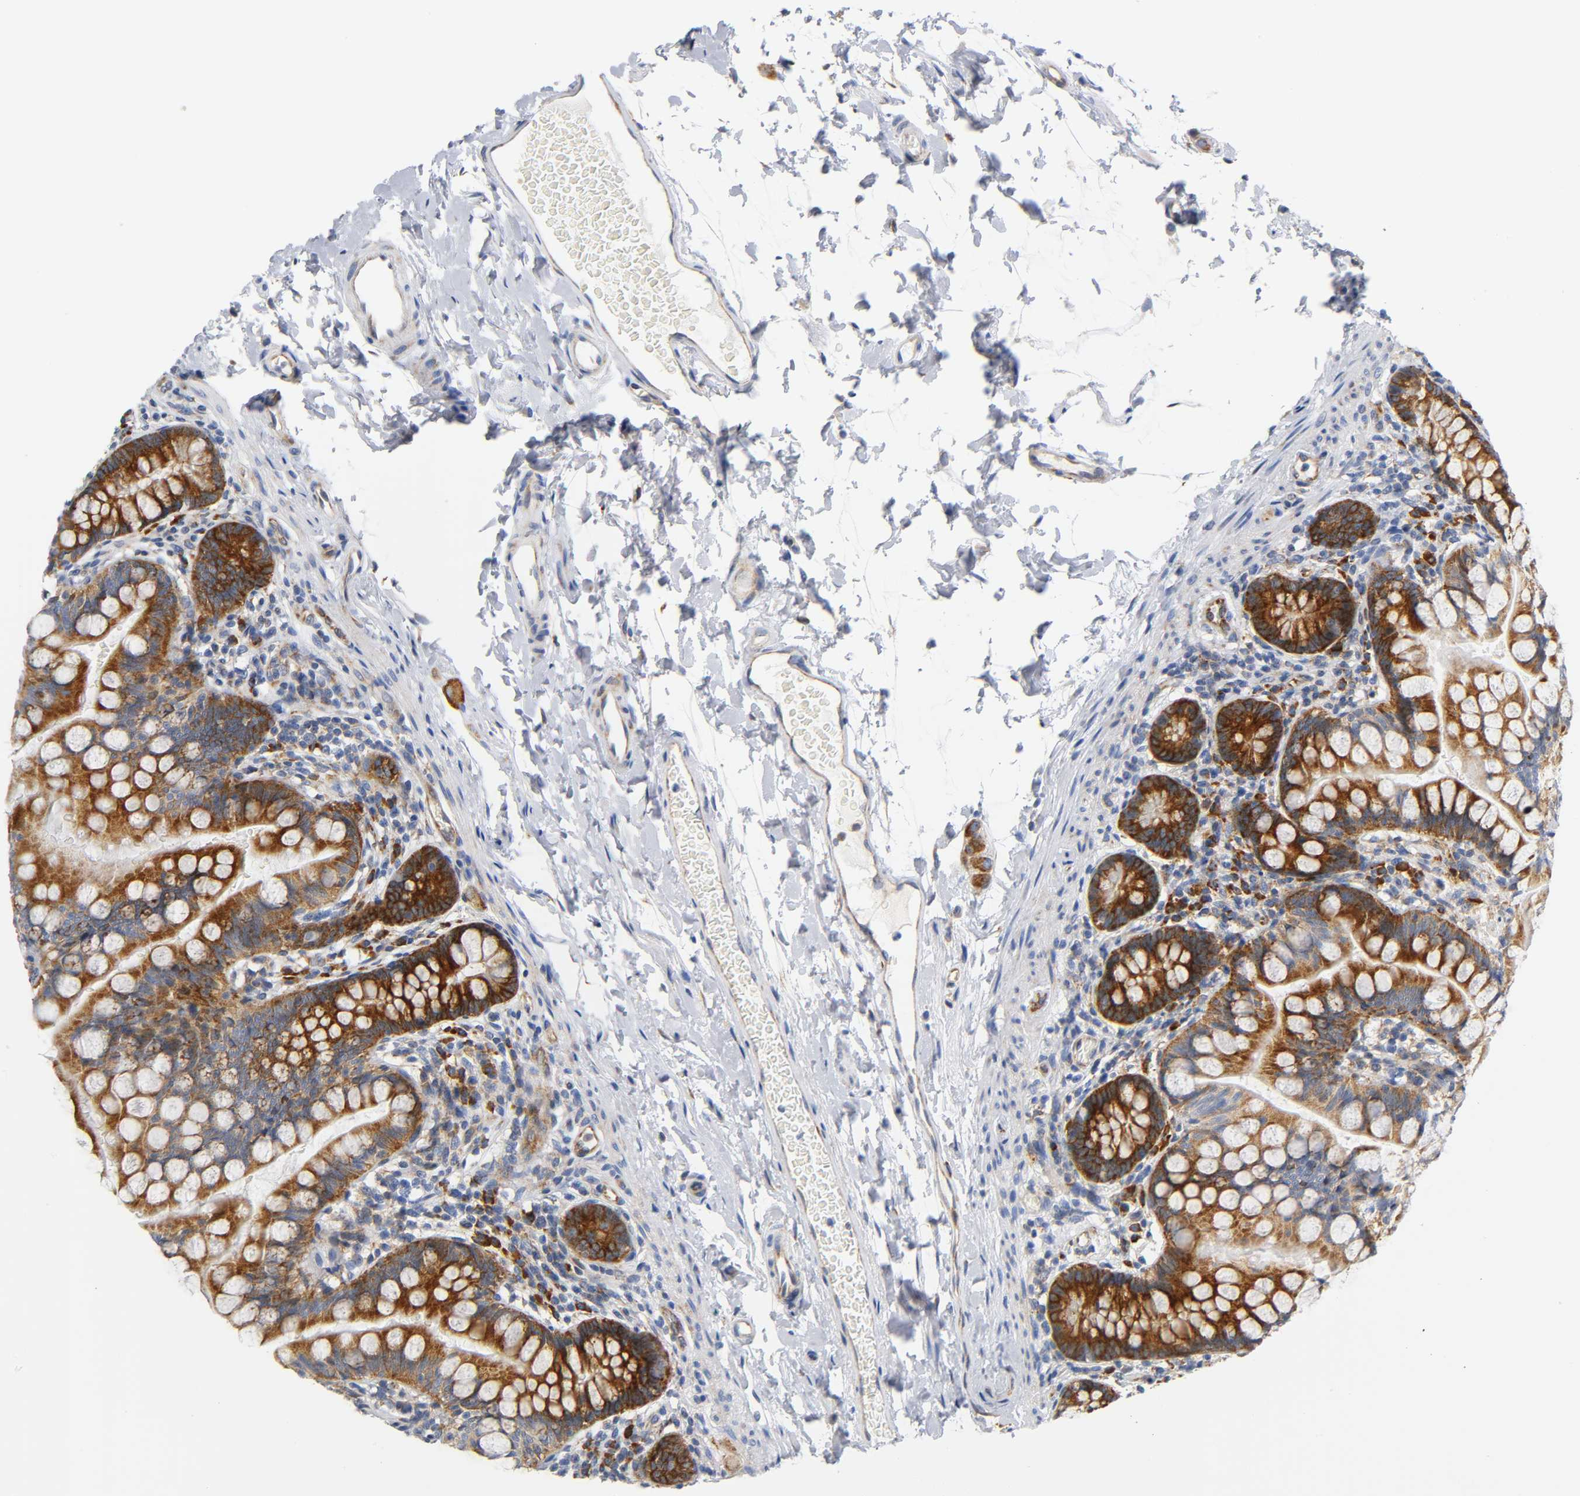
{"staining": {"intensity": "strong", "quantity": ">75%", "location": "cytoplasmic/membranous"}, "tissue": "small intestine", "cell_type": "Glandular cells", "image_type": "normal", "snomed": [{"axis": "morphology", "description": "Normal tissue, NOS"}, {"axis": "topography", "description": "Small intestine"}], "caption": "Protein analysis of normal small intestine exhibits strong cytoplasmic/membranous positivity in approximately >75% of glandular cells. The staining was performed using DAB (3,3'-diaminobenzidine), with brown indicating positive protein expression. Nuclei are stained blue with hematoxylin.", "gene": "REL", "patient": {"sex": "female", "age": 58}}